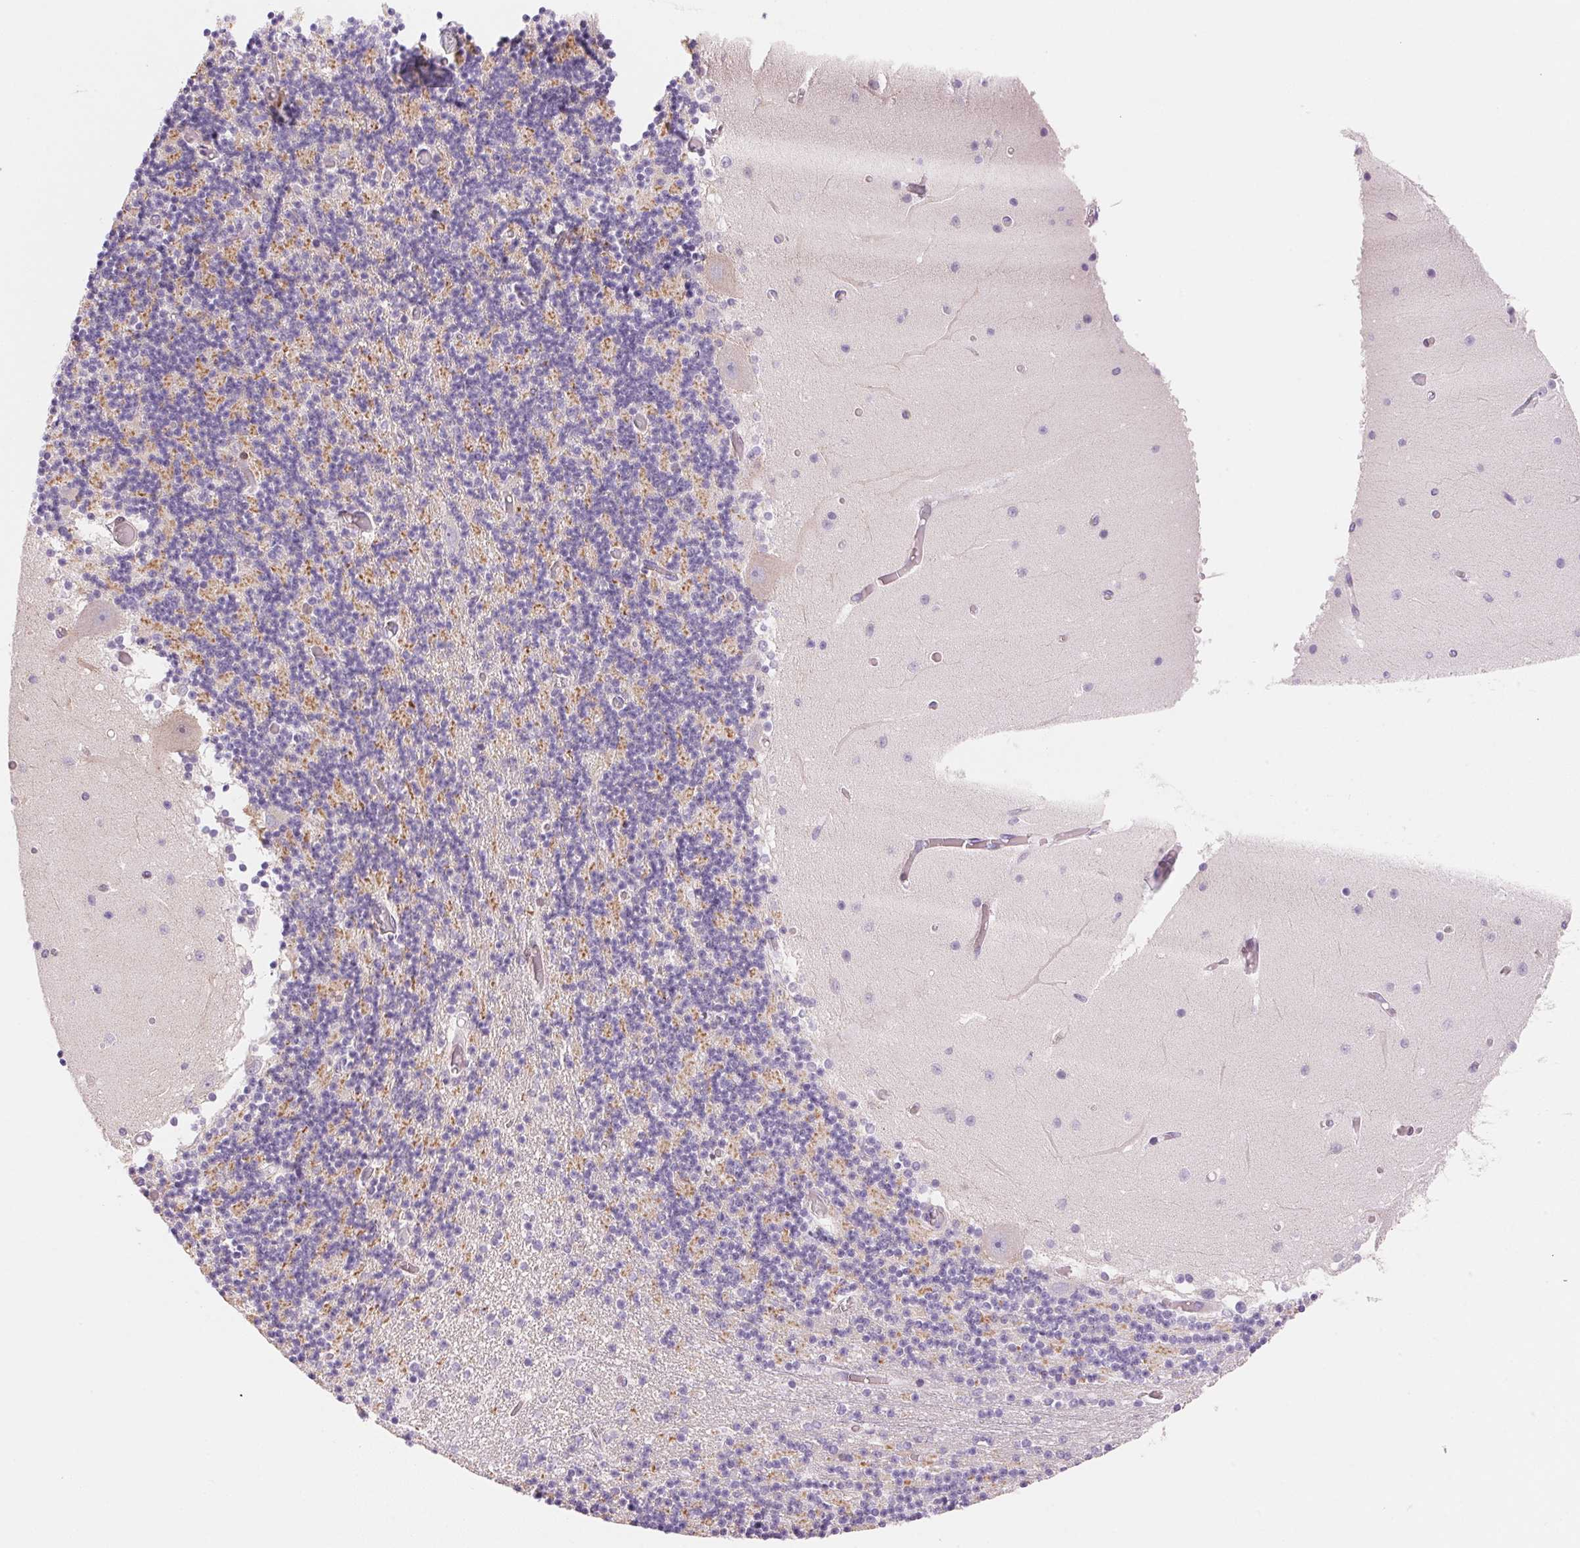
{"staining": {"intensity": "moderate", "quantity": "25%-75%", "location": "cytoplasmic/membranous"}, "tissue": "cerebellum", "cell_type": "Cells in granular layer", "image_type": "normal", "snomed": [{"axis": "morphology", "description": "Normal tissue, NOS"}, {"axis": "topography", "description": "Cerebellum"}], "caption": "Immunohistochemical staining of unremarkable cerebellum reveals medium levels of moderate cytoplasmic/membranous staining in about 25%-75% of cells in granular layer.", "gene": "SMTN", "patient": {"sex": "female", "age": 28}}